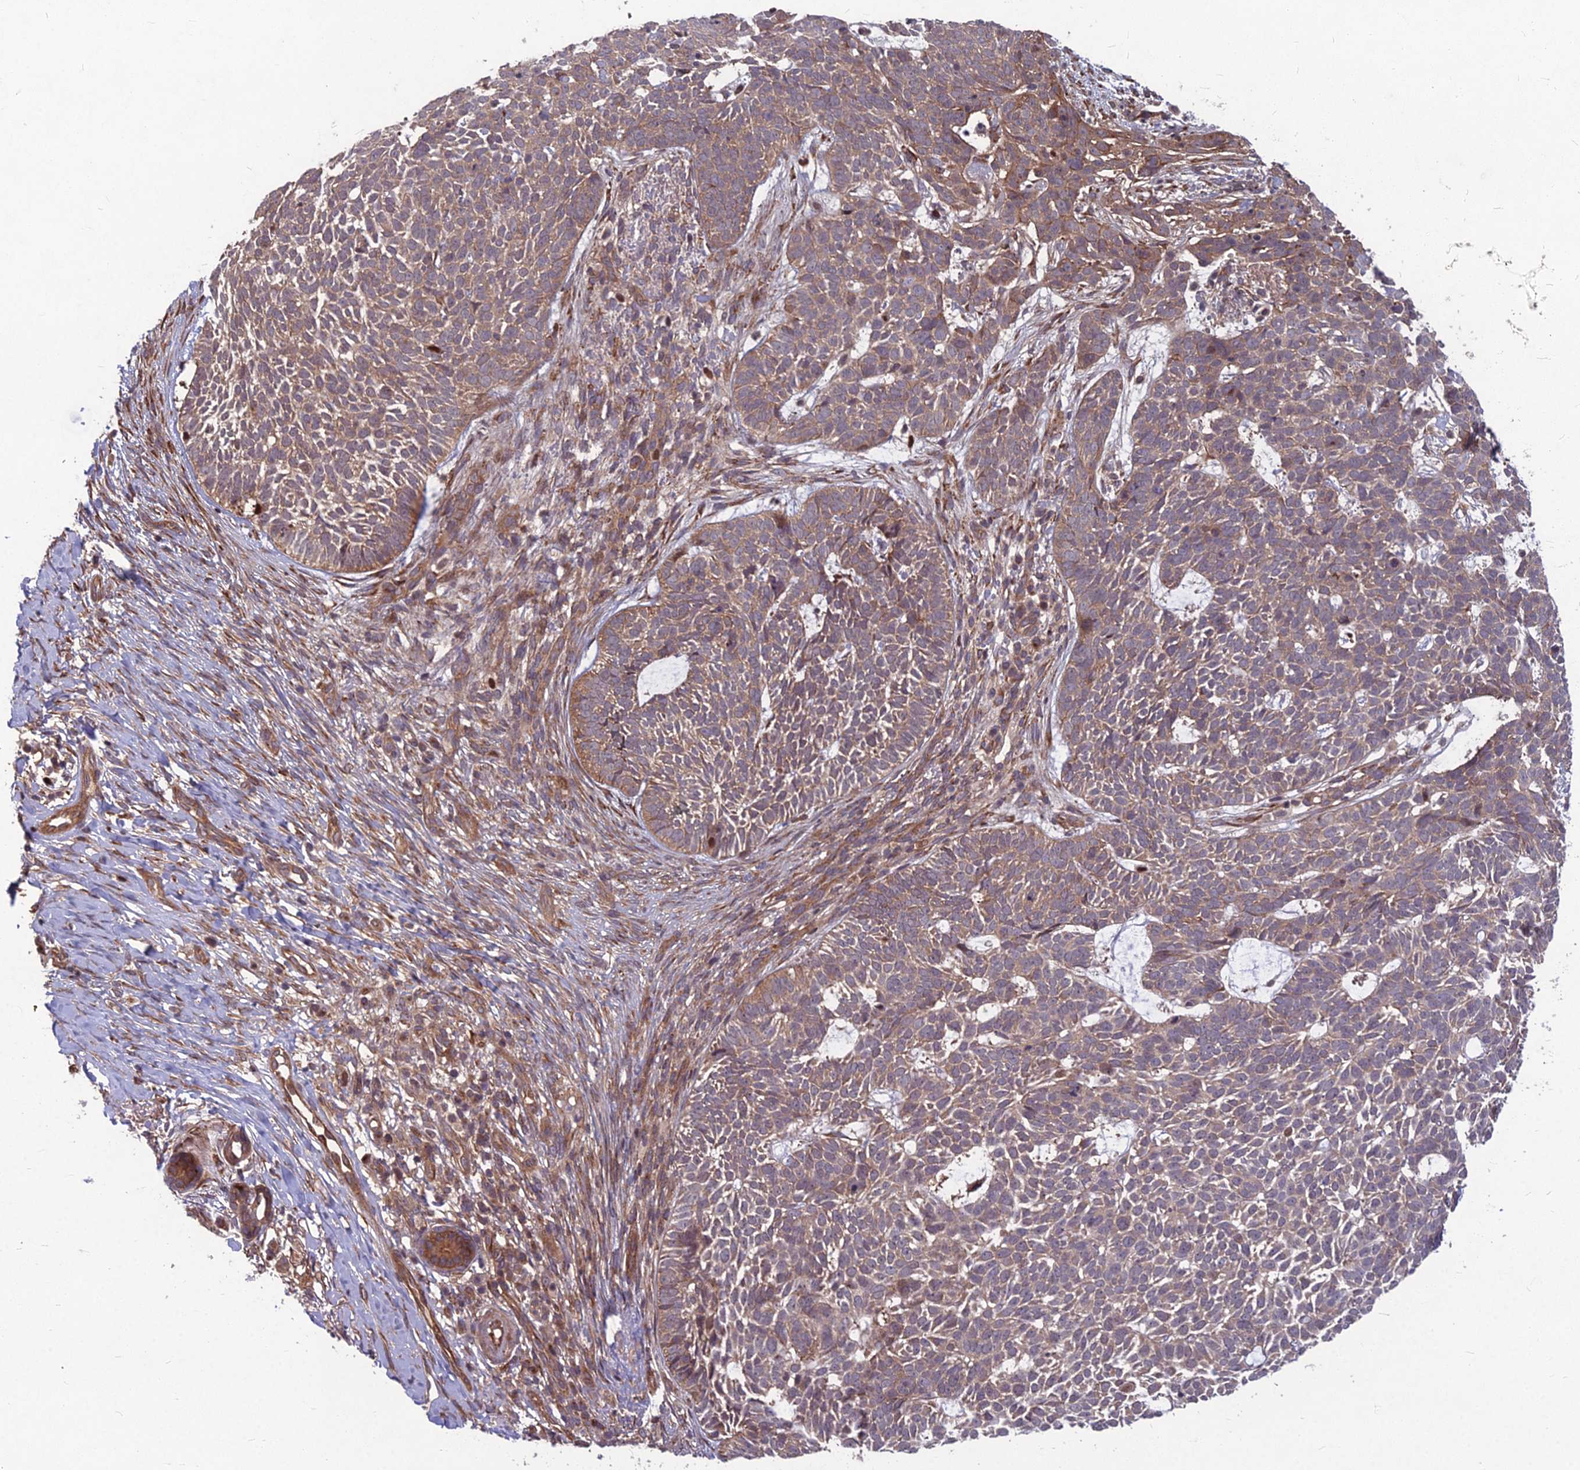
{"staining": {"intensity": "moderate", "quantity": "<25%", "location": "cytoplasmic/membranous"}, "tissue": "skin cancer", "cell_type": "Tumor cells", "image_type": "cancer", "snomed": [{"axis": "morphology", "description": "Basal cell carcinoma"}, {"axis": "topography", "description": "Skin"}], "caption": "Protein staining of skin cancer (basal cell carcinoma) tissue demonstrates moderate cytoplasmic/membranous positivity in approximately <25% of tumor cells.", "gene": "MFSD8", "patient": {"sex": "female", "age": 78}}